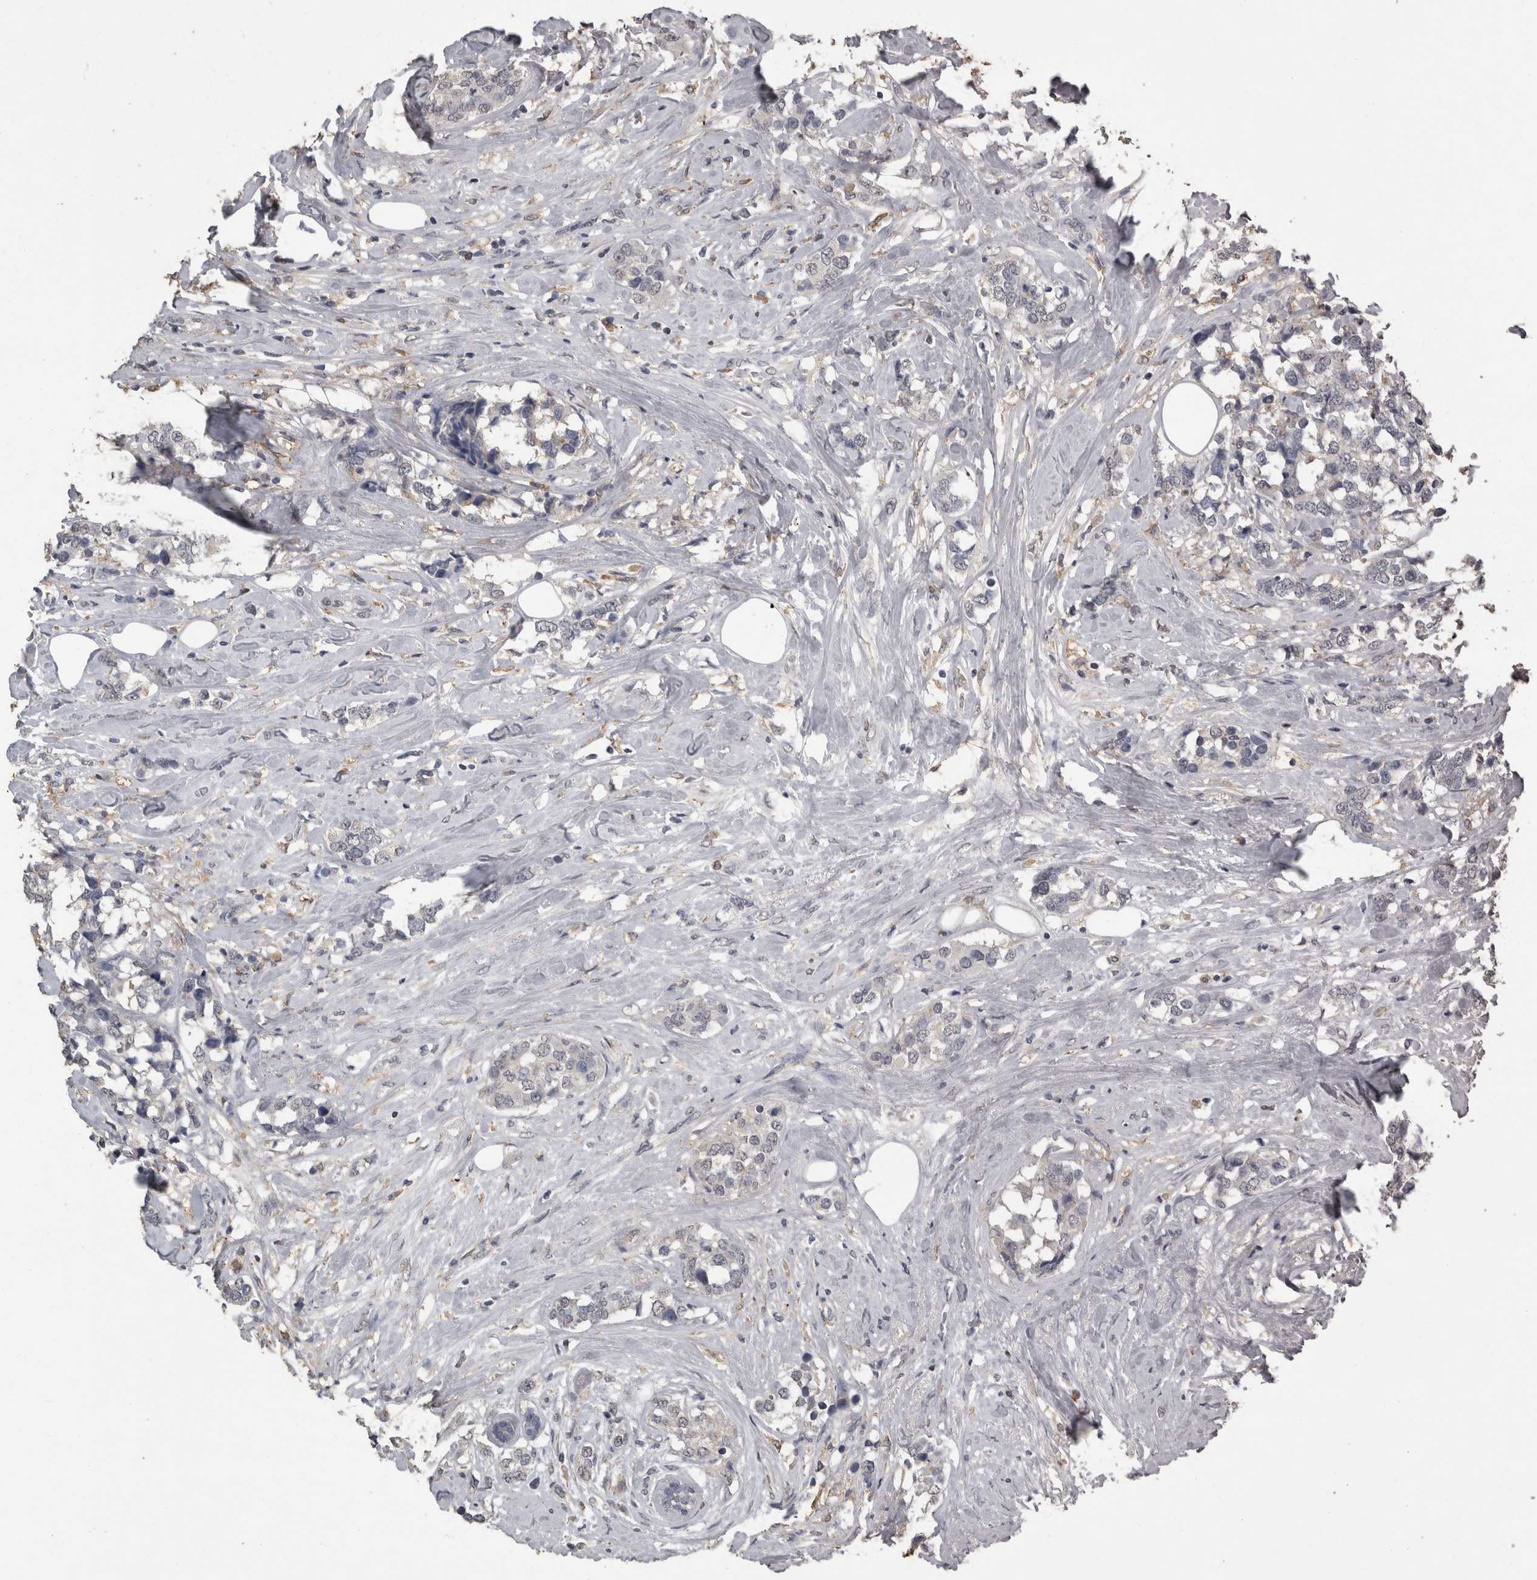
{"staining": {"intensity": "negative", "quantity": "none", "location": "none"}, "tissue": "breast cancer", "cell_type": "Tumor cells", "image_type": "cancer", "snomed": [{"axis": "morphology", "description": "Lobular carcinoma"}, {"axis": "topography", "description": "Breast"}], "caption": "DAB (3,3'-diaminobenzidine) immunohistochemical staining of human breast lobular carcinoma displays no significant staining in tumor cells.", "gene": "PIK3AP1", "patient": {"sex": "female", "age": 59}}